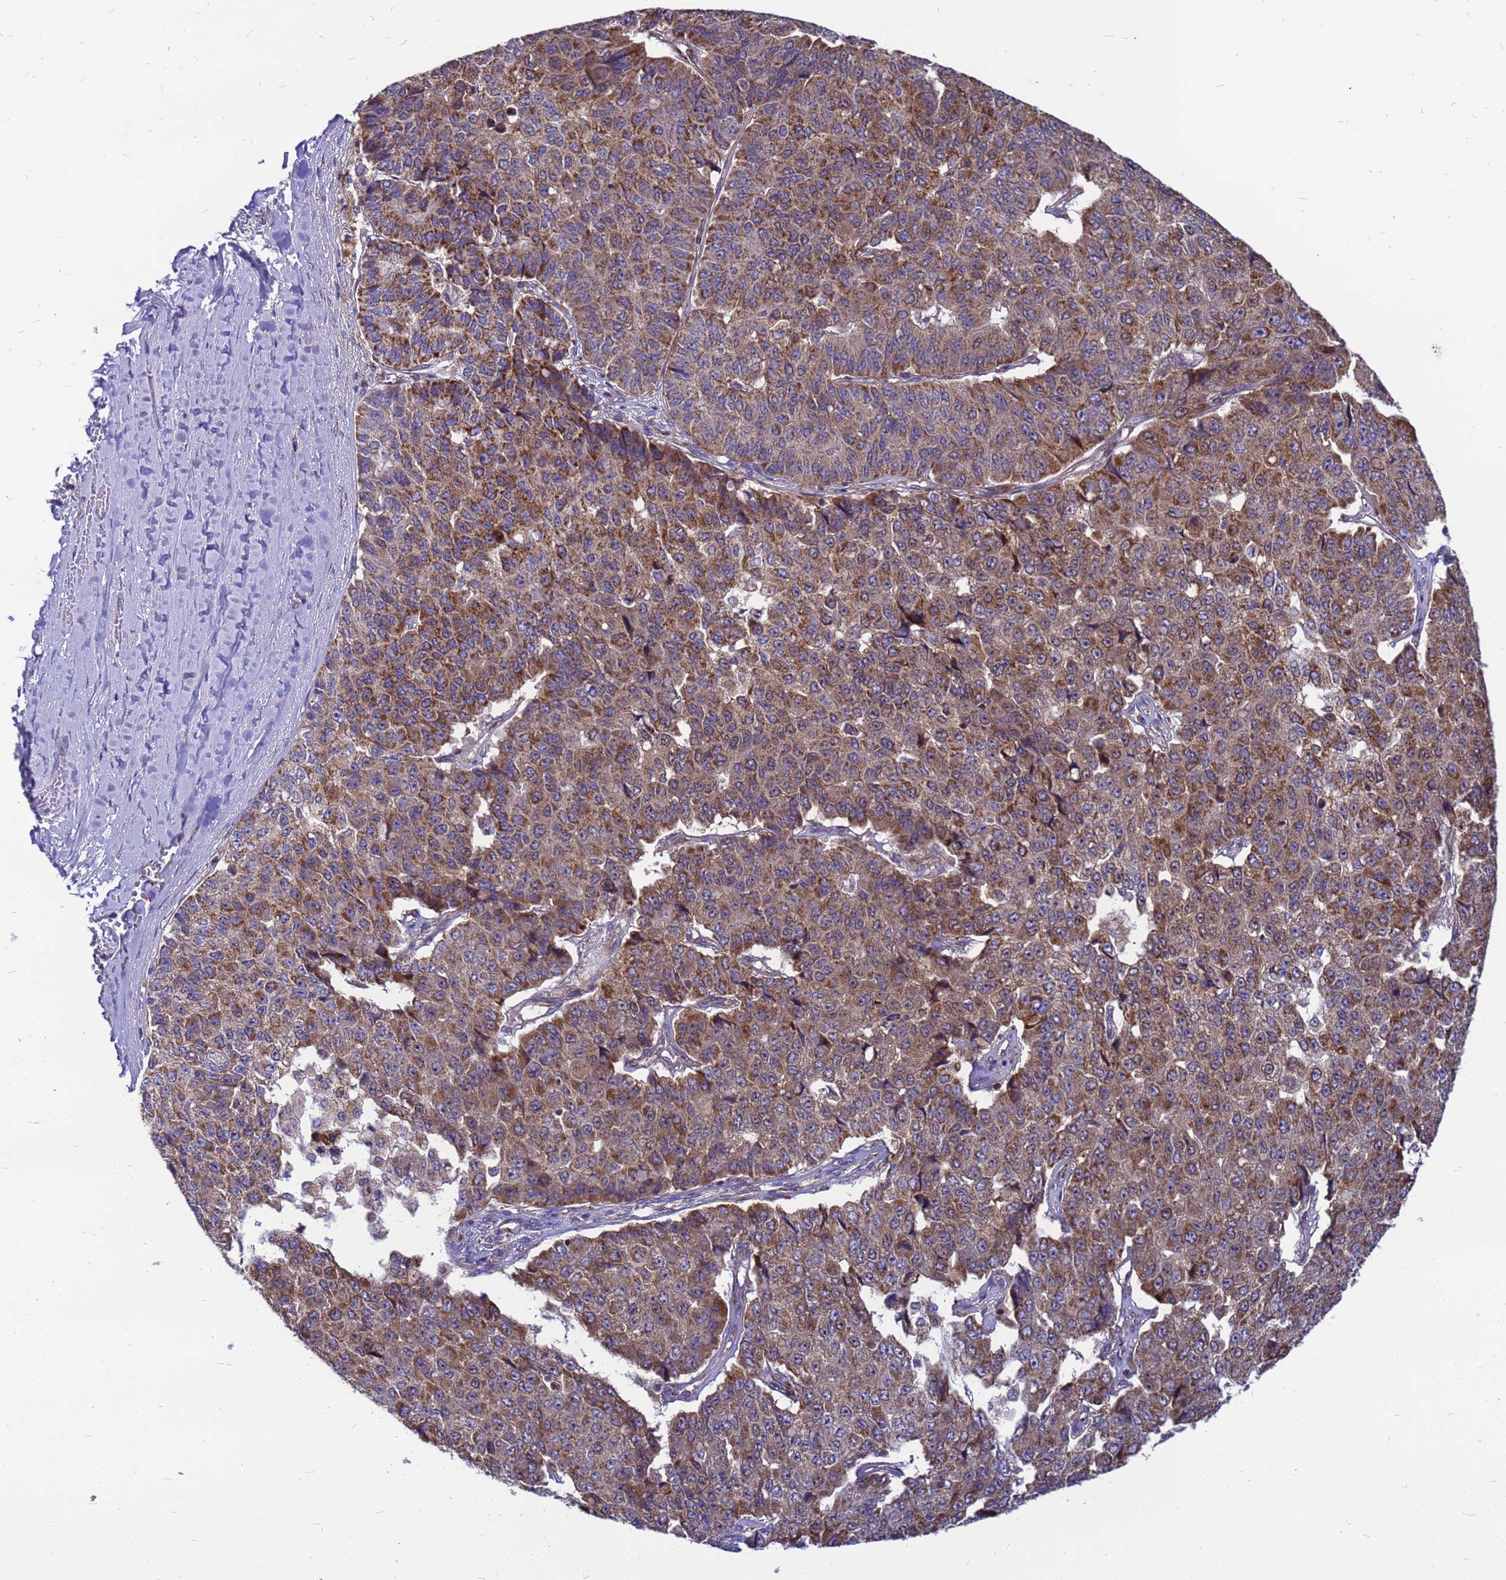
{"staining": {"intensity": "moderate", "quantity": ">75%", "location": "cytoplasmic/membranous"}, "tissue": "pancreatic cancer", "cell_type": "Tumor cells", "image_type": "cancer", "snomed": [{"axis": "morphology", "description": "Adenocarcinoma, NOS"}, {"axis": "topography", "description": "Pancreas"}], "caption": "Immunohistochemical staining of human adenocarcinoma (pancreatic) shows moderate cytoplasmic/membranous protein positivity in approximately >75% of tumor cells. The staining is performed using DAB (3,3'-diaminobenzidine) brown chromogen to label protein expression. The nuclei are counter-stained blue using hematoxylin.", "gene": "CMC4", "patient": {"sex": "male", "age": 50}}